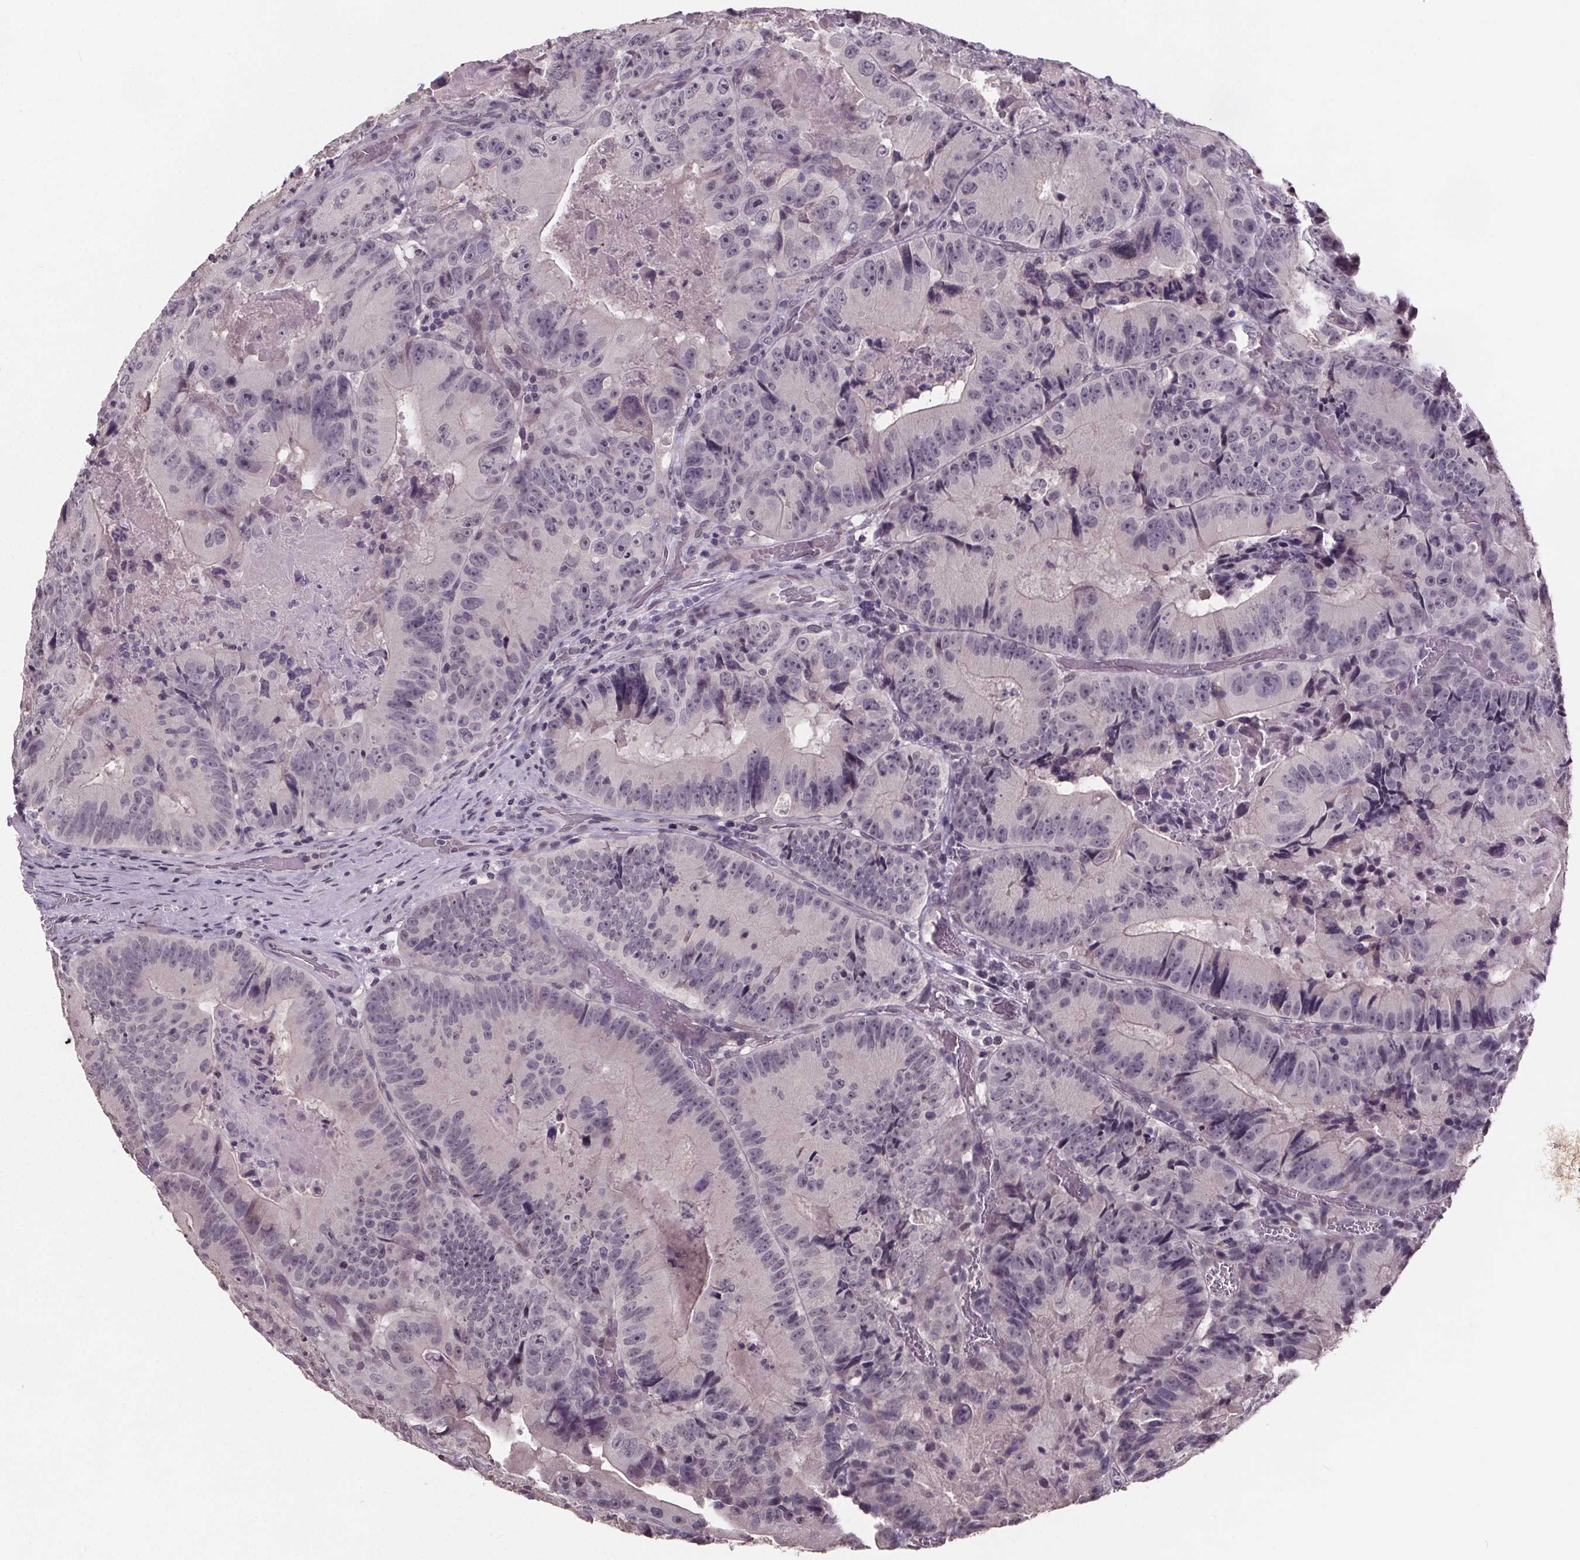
{"staining": {"intensity": "negative", "quantity": "none", "location": "none"}, "tissue": "colorectal cancer", "cell_type": "Tumor cells", "image_type": "cancer", "snomed": [{"axis": "morphology", "description": "Adenocarcinoma, NOS"}, {"axis": "topography", "description": "Colon"}], "caption": "Immunohistochemistry photomicrograph of neoplastic tissue: colorectal cancer stained with DAB (3,3'-diaminobenzidine) reveals no significant protein positivity in tumor cells.", "gene": "NKX6-1", "patient": {"sex": "female", "age": 86}}